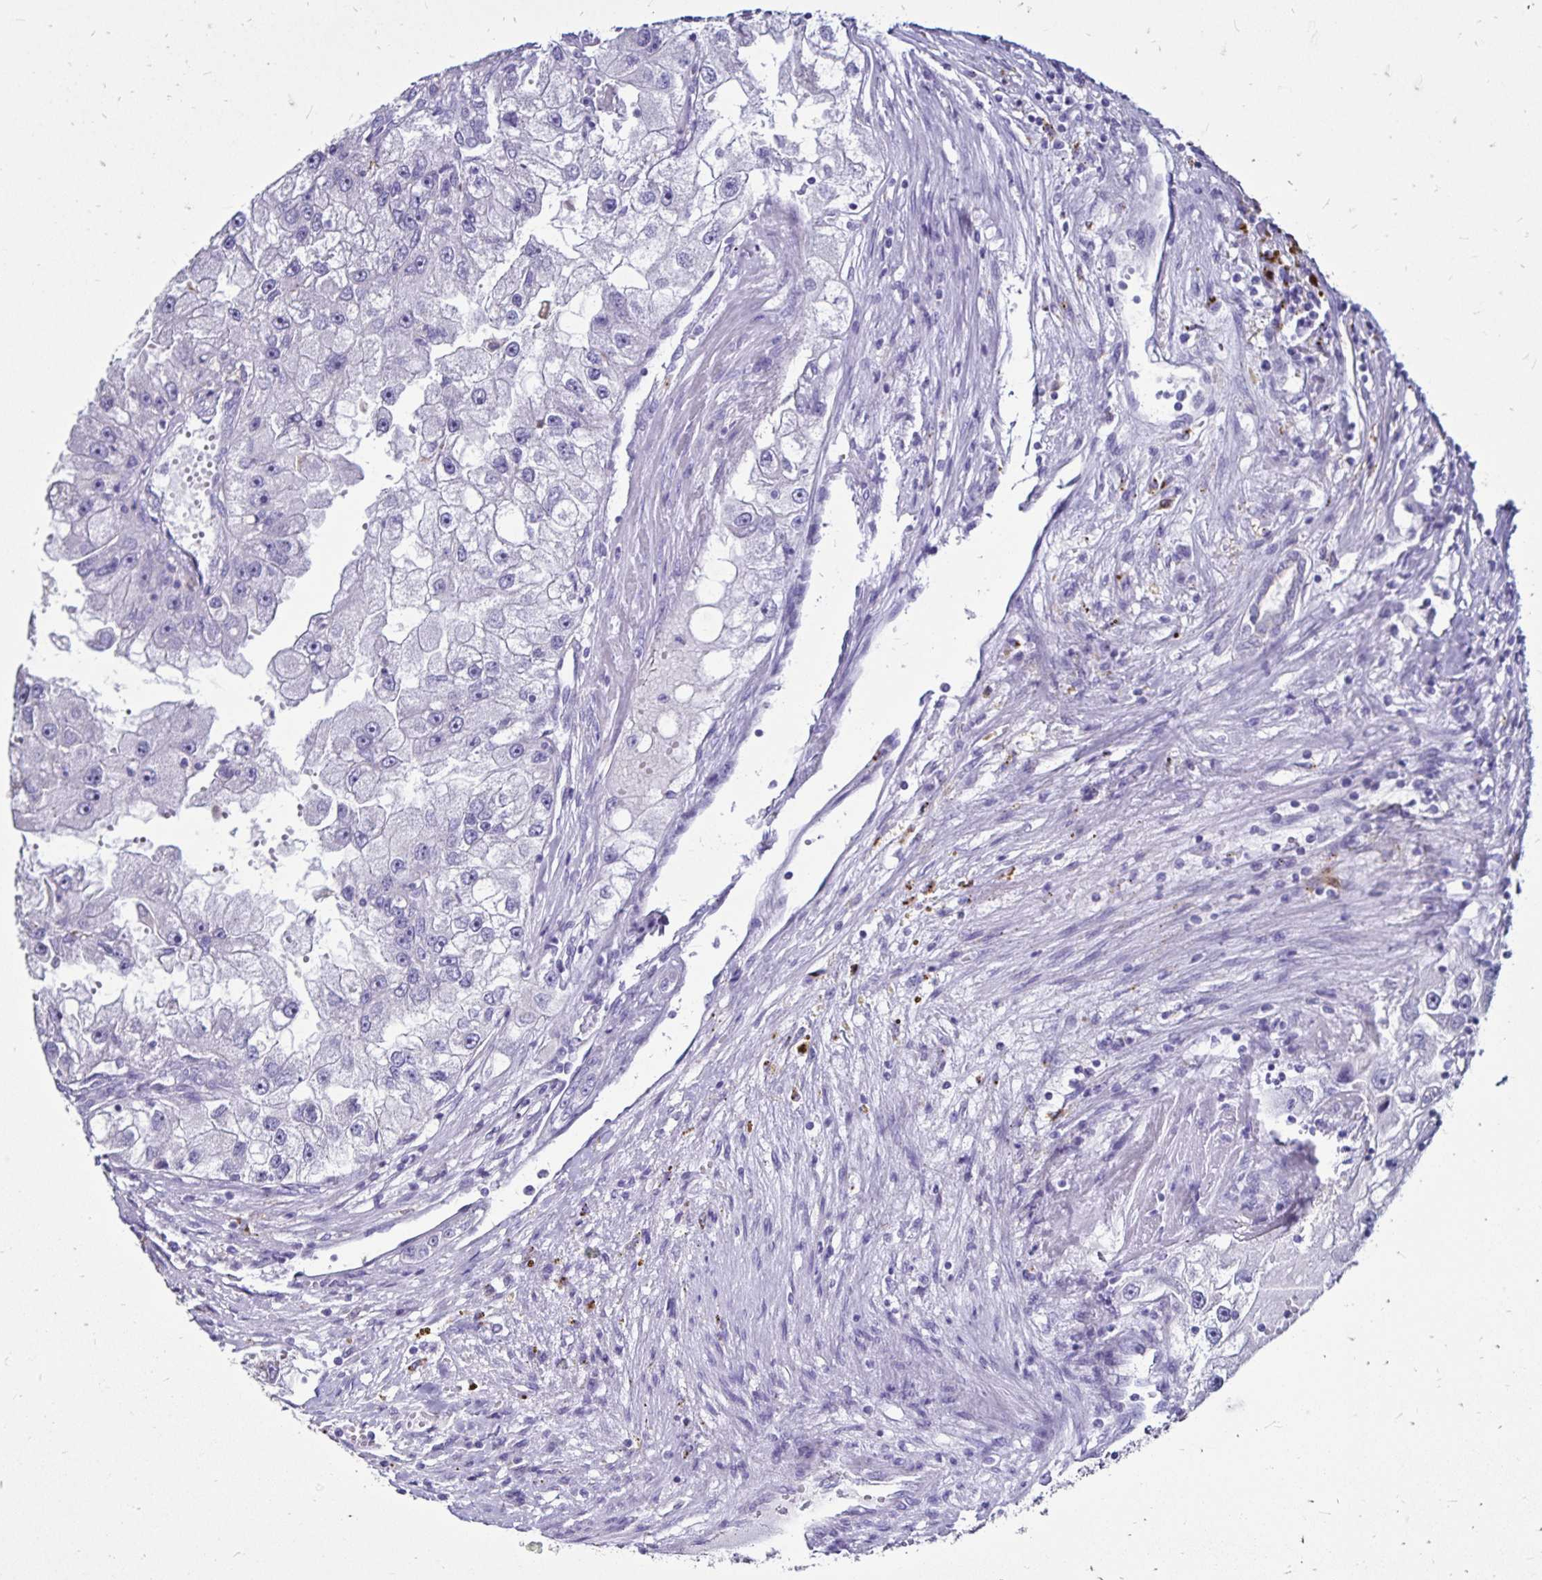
{"staining": {"intensity": "negative", "quantity": "none", "location": "none"}, "tissue": "renal cancer", "cell_type": "Tumor cells", "image_type": "cancer", "snomed": [{"axis": "morphology", "description": "Adenocarcinoma, NOS"}, {"axis": "topography", "description": "Kidney"}], "caption": "Renal adenocarcinoma was stained to show a protein in brown. There is no significant positivity in tumor cells.", "gene": "EVPL", "patient": {"sex": "male", "age": 63}}